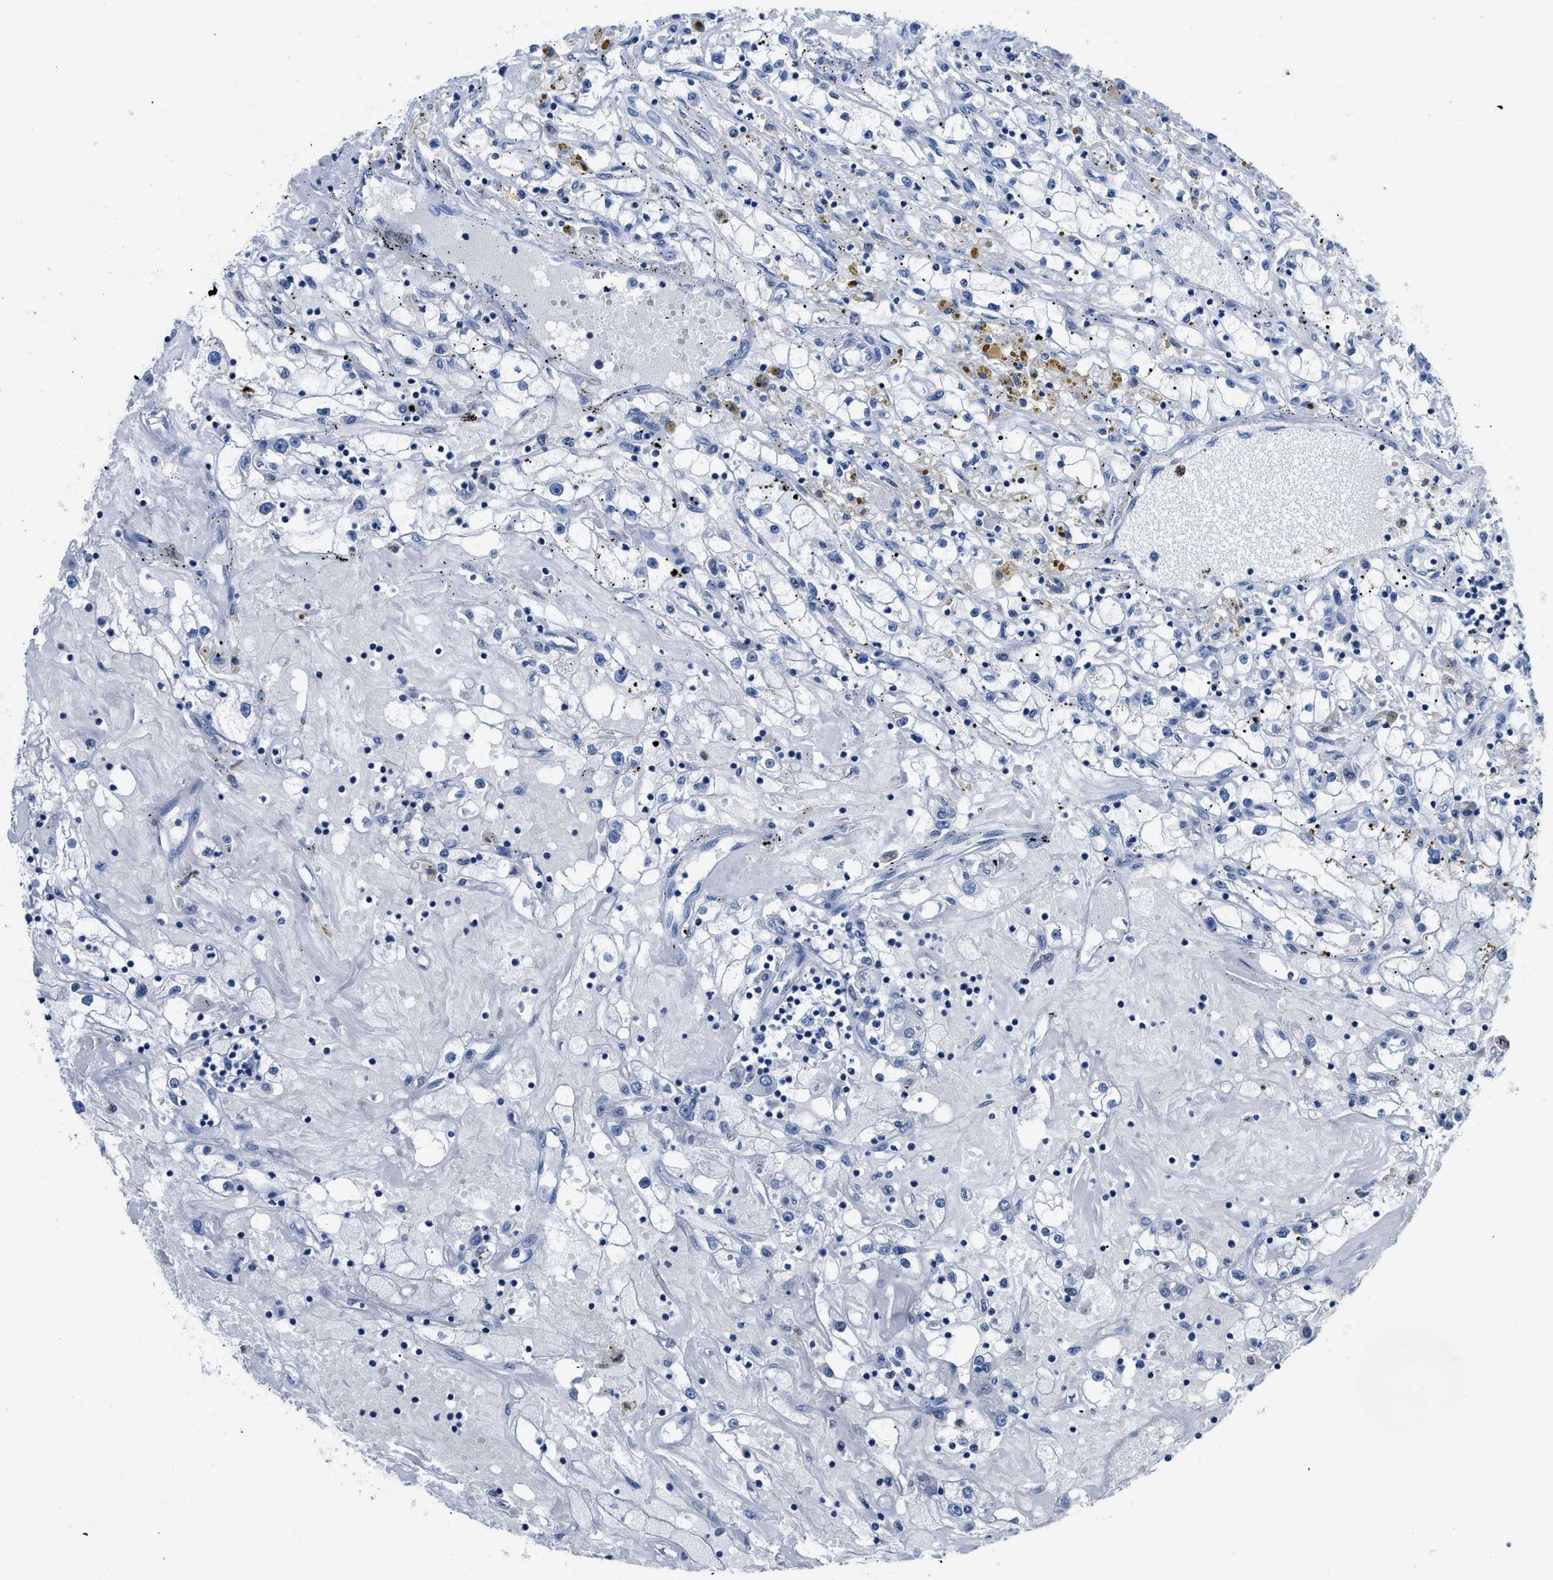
{"staining": {"intensity": "negative", "quantity": "none", "location": "none"}, "tissue": "renal cancer", "cell_type": "Tumor cells", "image_type": "cancer", "snomed": [{"axis": "morphology", "description": "Adenocarcinoma, NOS"}, {"axis": "topography", "description": "Kidney"}], "caption": "DAB (3,3'-diaminobenzidine) immunohistochemical staining of human renal cancer (adenocarcinoma) reveals no significant positivity in tumor cells.", "gene": "NFATC2", "patient": {"sex": "male", "age": 56}}